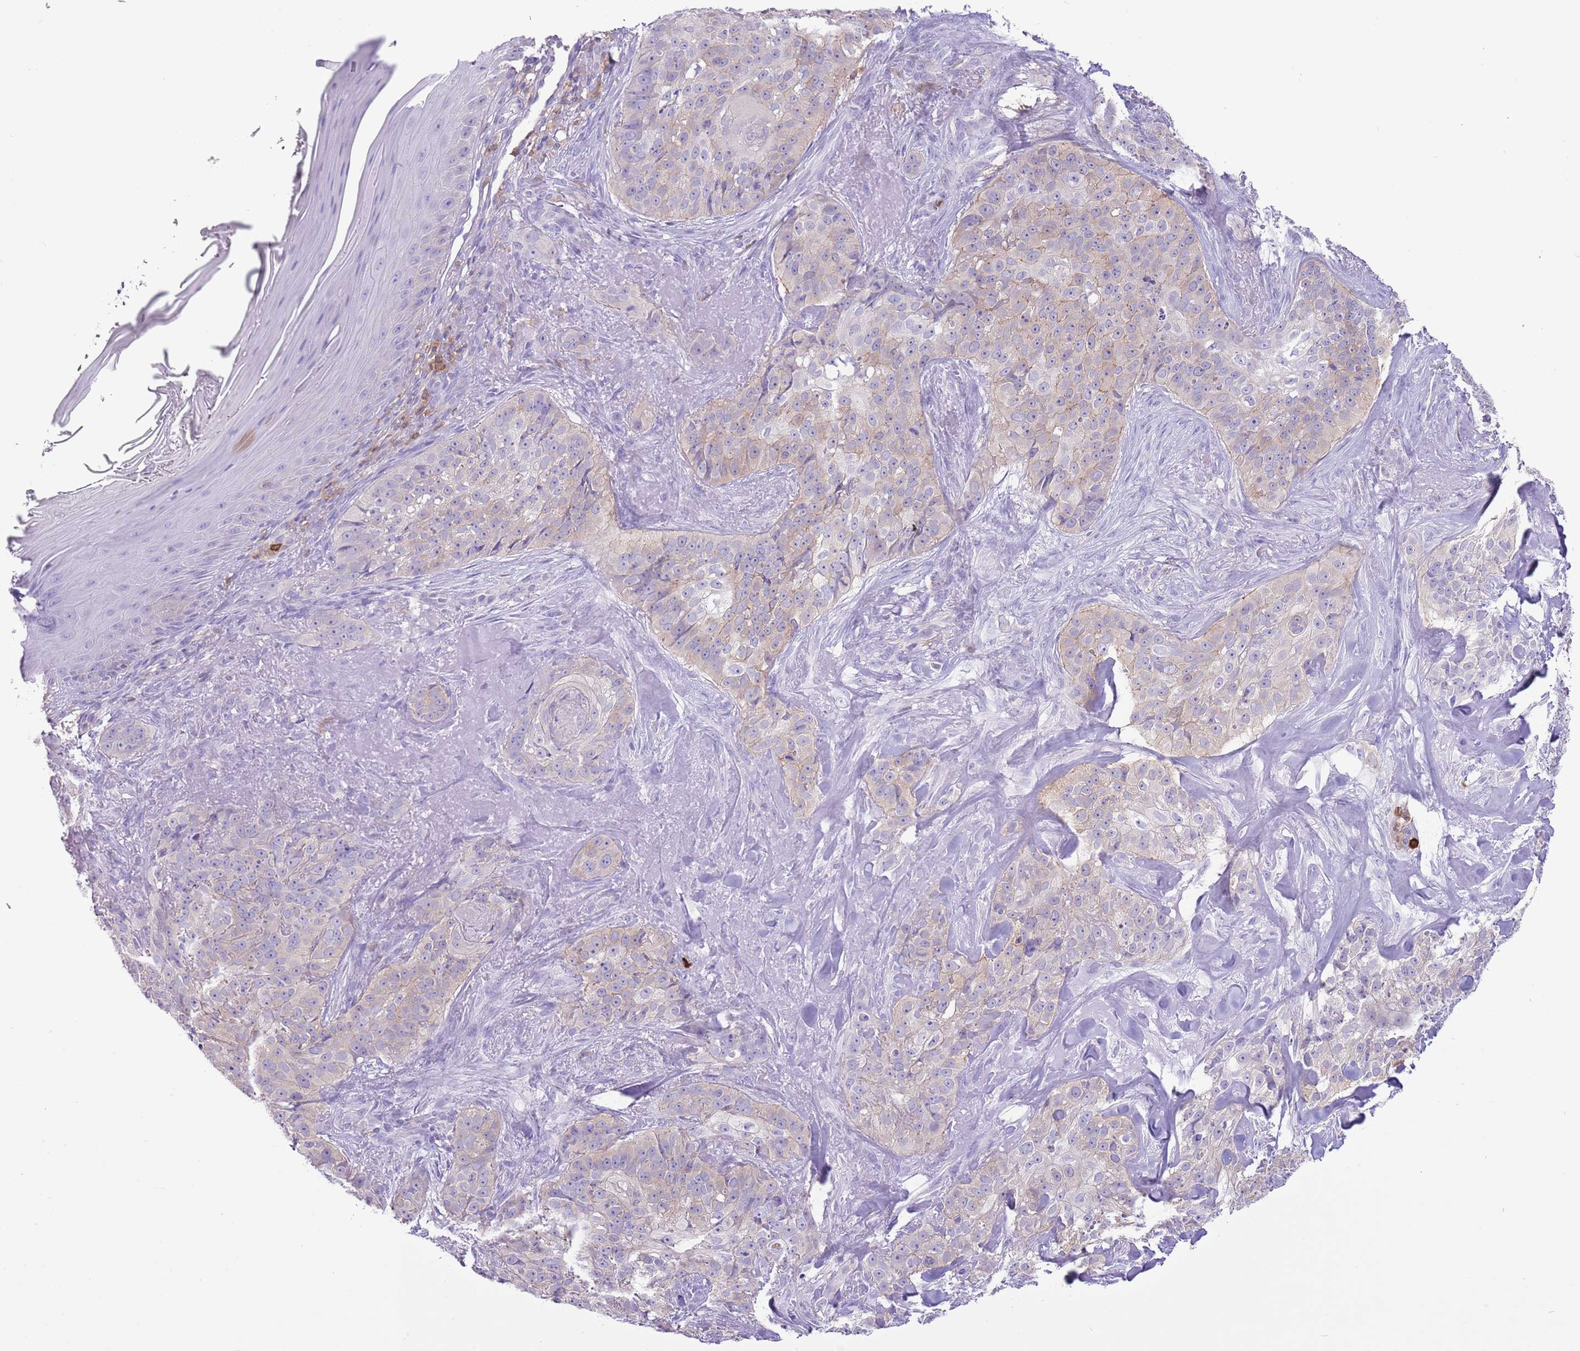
{"staining": {"intensity": "weak", "quantity": "25%-75%", "location": "cytoplasmic/membranous"}, "tissue": "skin cancer", "cell_type": "Tumor cells", "image_type": "cancer", "snomed": [{"axis": "morphology", "description": "Basal cell carcinoma"}, {"axis": "topography", "description": "Skin"}], "caption": "Immunohistochemical staining of human skin cancer (basal cell carcinoma) shows low levels of weak cytoplasmic/membranous protein staining in about 25%-75% of tumor cells.", "gene": "EFHD2", "patient": {"sex": "female", "age": 92}}